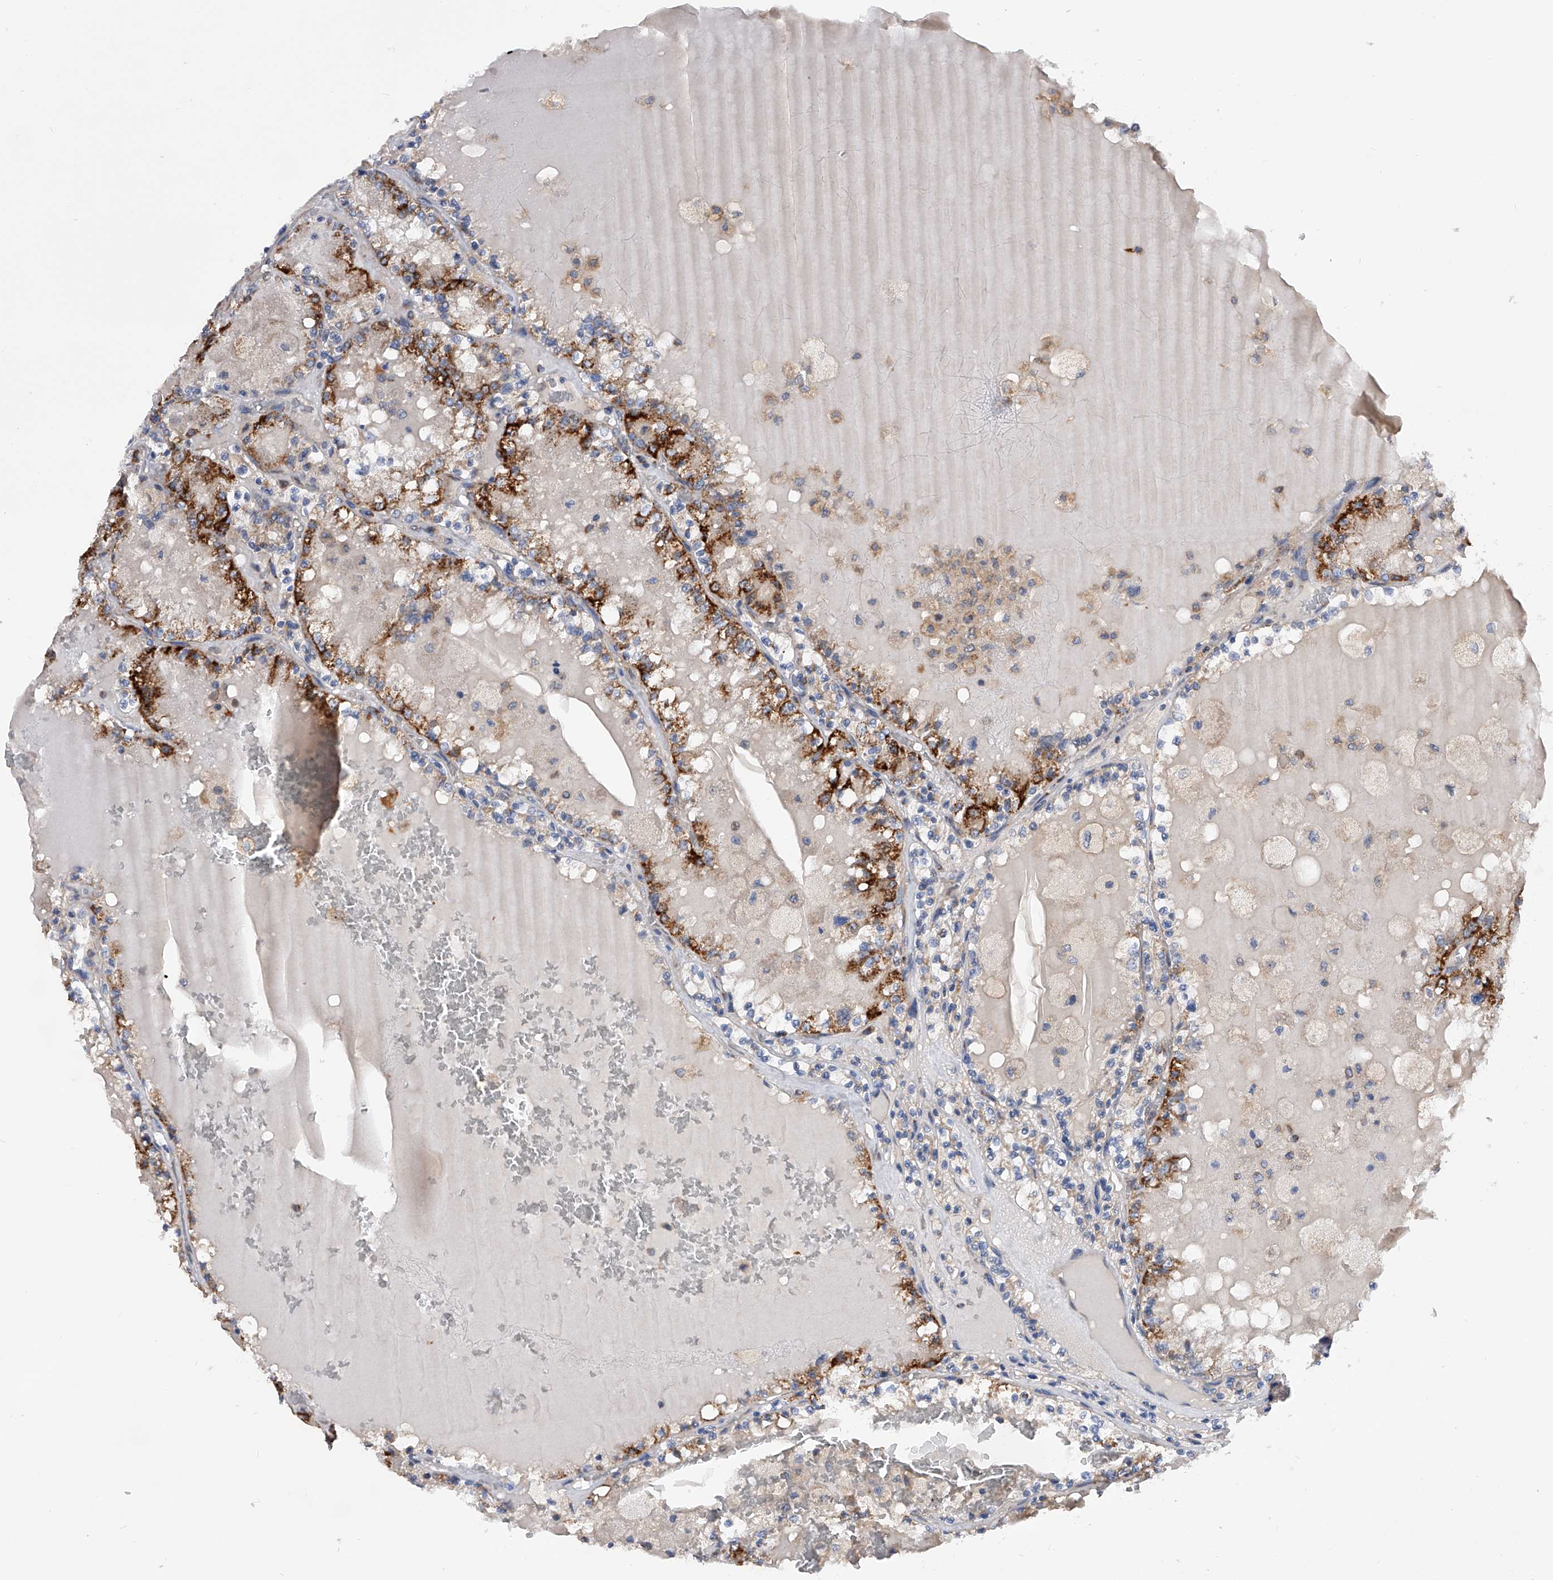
{"staining": {"intensity": "strong", "quantity": "25%-75%", "location": "cytoplasmic/membranous"}, "tissue": "renal cancer", "cell_type": "Tumor cells", "image_type": "cancer", "snomed": [{"axis": "morphology", "description": "Adenocarcinoma, NOS"}, {"axis": "topography", "description": "Kidney"}], "caption": "An image of human renal cancer stained for a protein reveals strong cytoplasmic/membranous brown staining in tumor cells.", "gene": "PDSS2", "patient": {"sex": "female", "age": 56}}